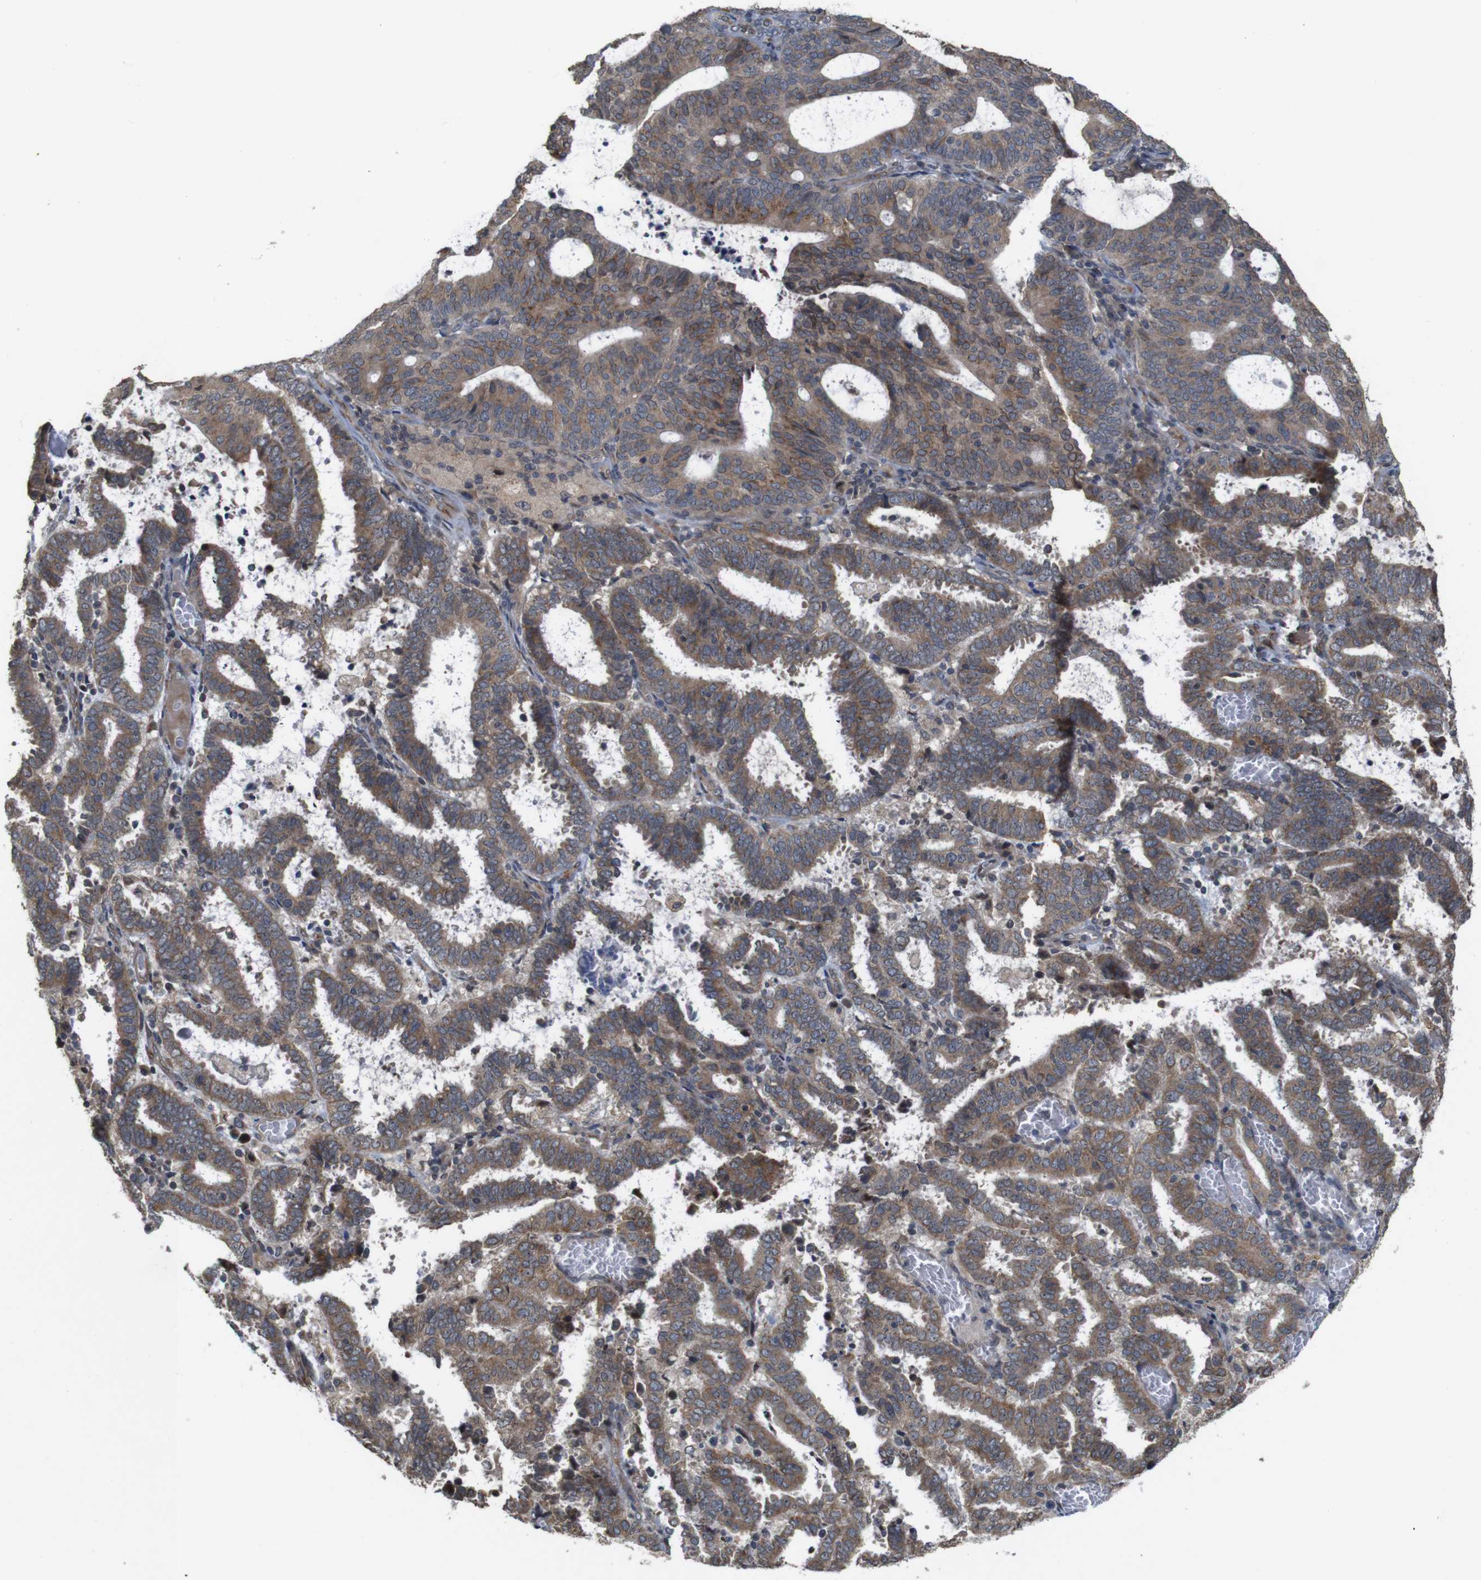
{"staining": {"intensity": "moderate", "quantity": ">75%", "location": "cytoplasmic/membranous"}, "tissue": "endometrial cancer", "cell_type": "Tumor cells", "image_type": "cancer", "snomed": [{"axis": "morphology", "description": "Adenocarcinoma, NOS"}, {"axis": "topography", "description": "Uterus"}], "caption": "Moderate cytoplasmic/membranous positivity is appreciated in about >75% of tumor cells in endometrial cancer (adenocarcinoma).", "gene": "EFCAB14", "patient": {"sex": "female", "age": 83}}